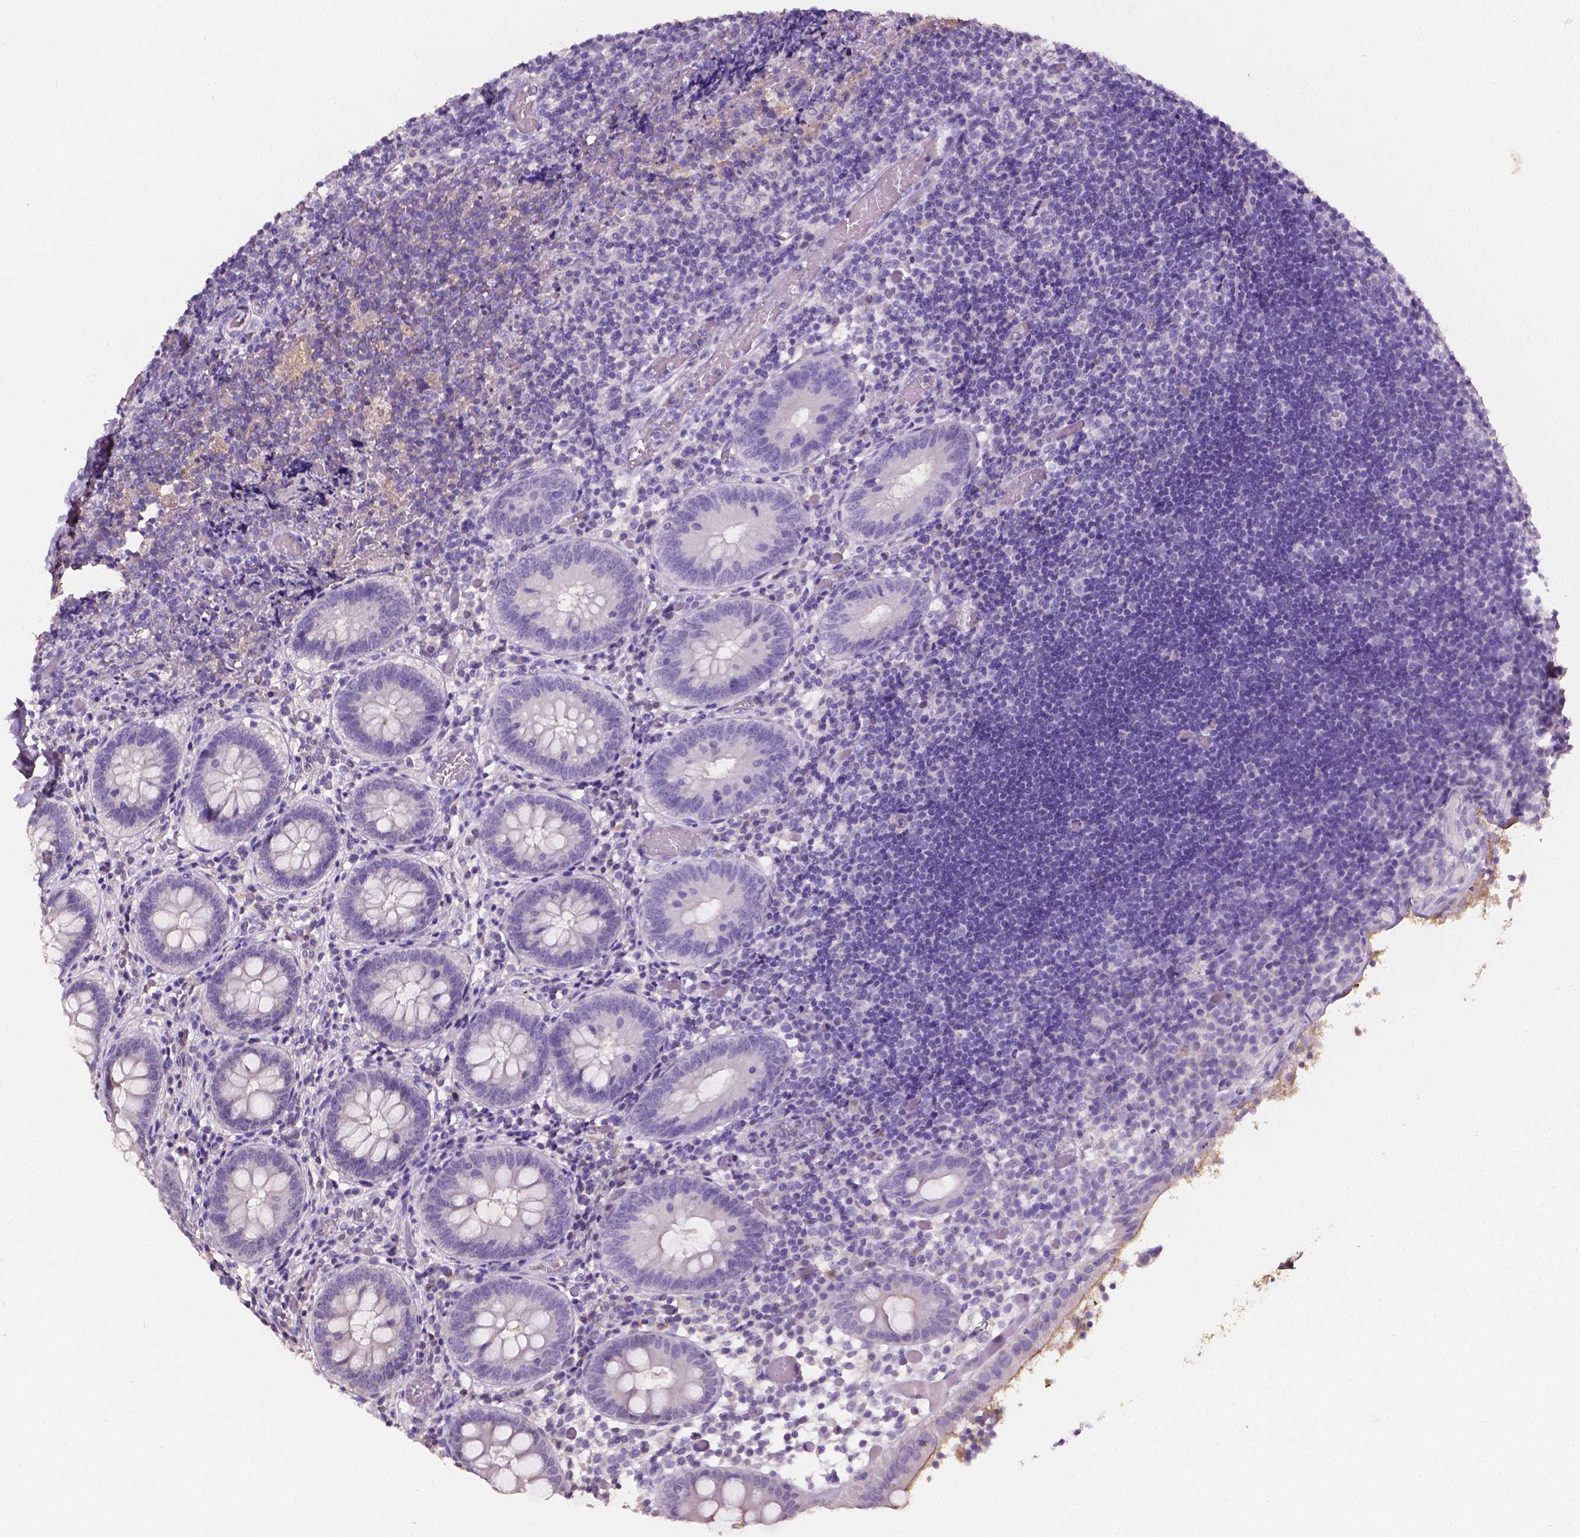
{"staining": {"intensity": "negative", "quantity": "none", "location": "none"}, "tissue": "appendix", "cell_type": "Glandular cells", "image_type": "normal", "snomed": [{"axis": "morphology", "description": "Normal tissue, NOS"}, {"axis": "topography", "description": "Appendix"}], "caption": "DAB immunohistochemical staining of unremarkable human appendix demonstrates no significant positivity in glandular cells. (DAB (3,3'-diaminobenzidine) immunohistochemistry with hematoxylin counter stain).", "gene": "PSAT1", "patient": {"sex": "female", "age": 32}}